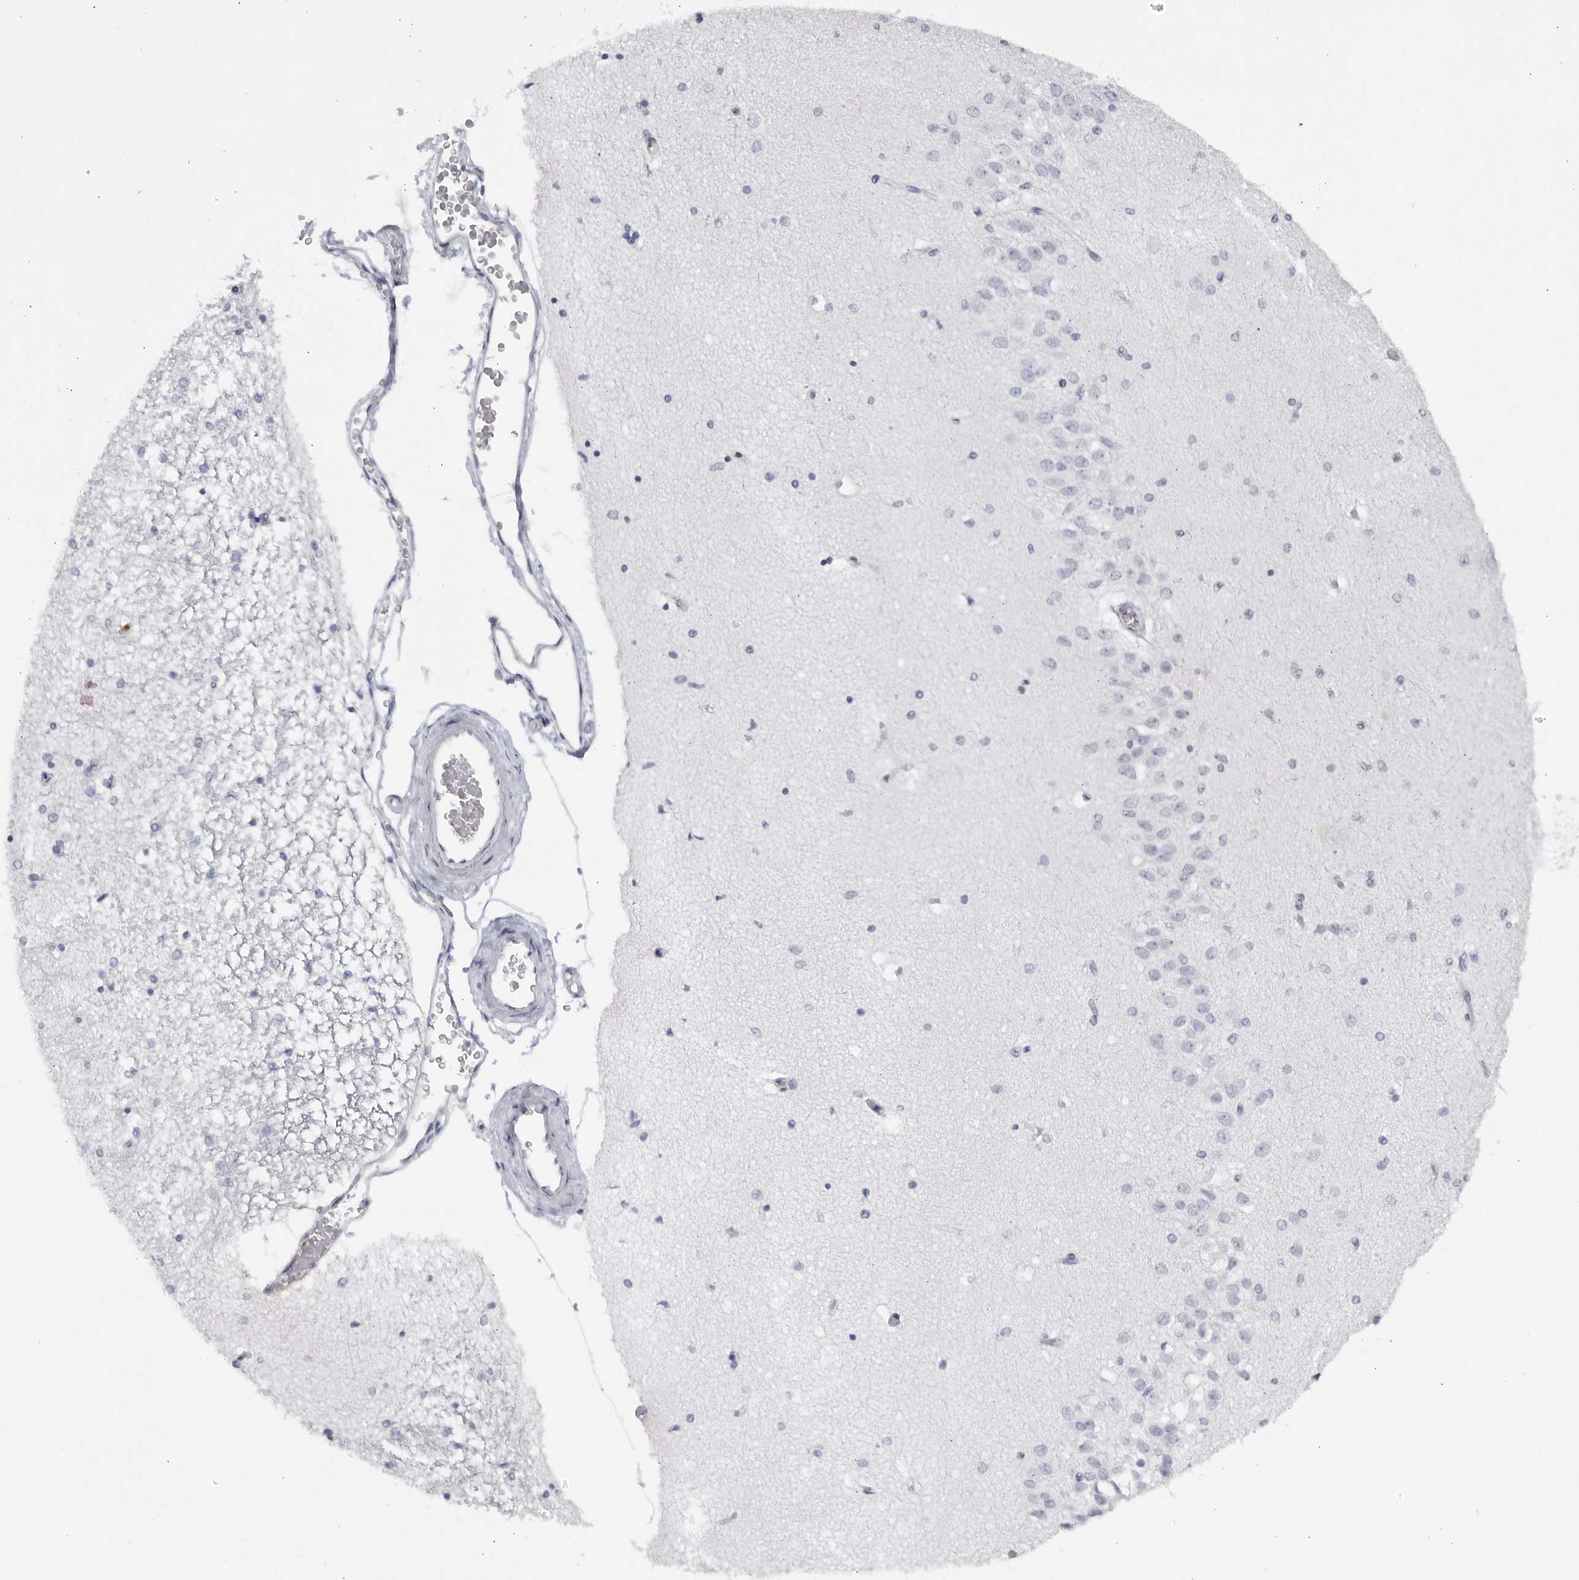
{"staining": {"intensity": "negative", "quantity": "none", "location": "none"}, "tissue": "hippocampus", "cell_type": "Glial cells", "image_type": "normal", "snomed": [{"axis": "morphology", "description": "Normal tissue, NOS"}, {"axis": "topography", "description": "Hippocampus"}], "caption": "Benign hippocampus was stained to show a protein in brown. There is no significant positivity in glial cells. (Stains: DAB (3,3'-diaminobenzidine) immunohistochemistry with hematoxylin counter stain, Microscopy: brightfield microscopy at high magnification).", "gene": "CNBD1", "patient": {"sex": "female", "age": 54}}